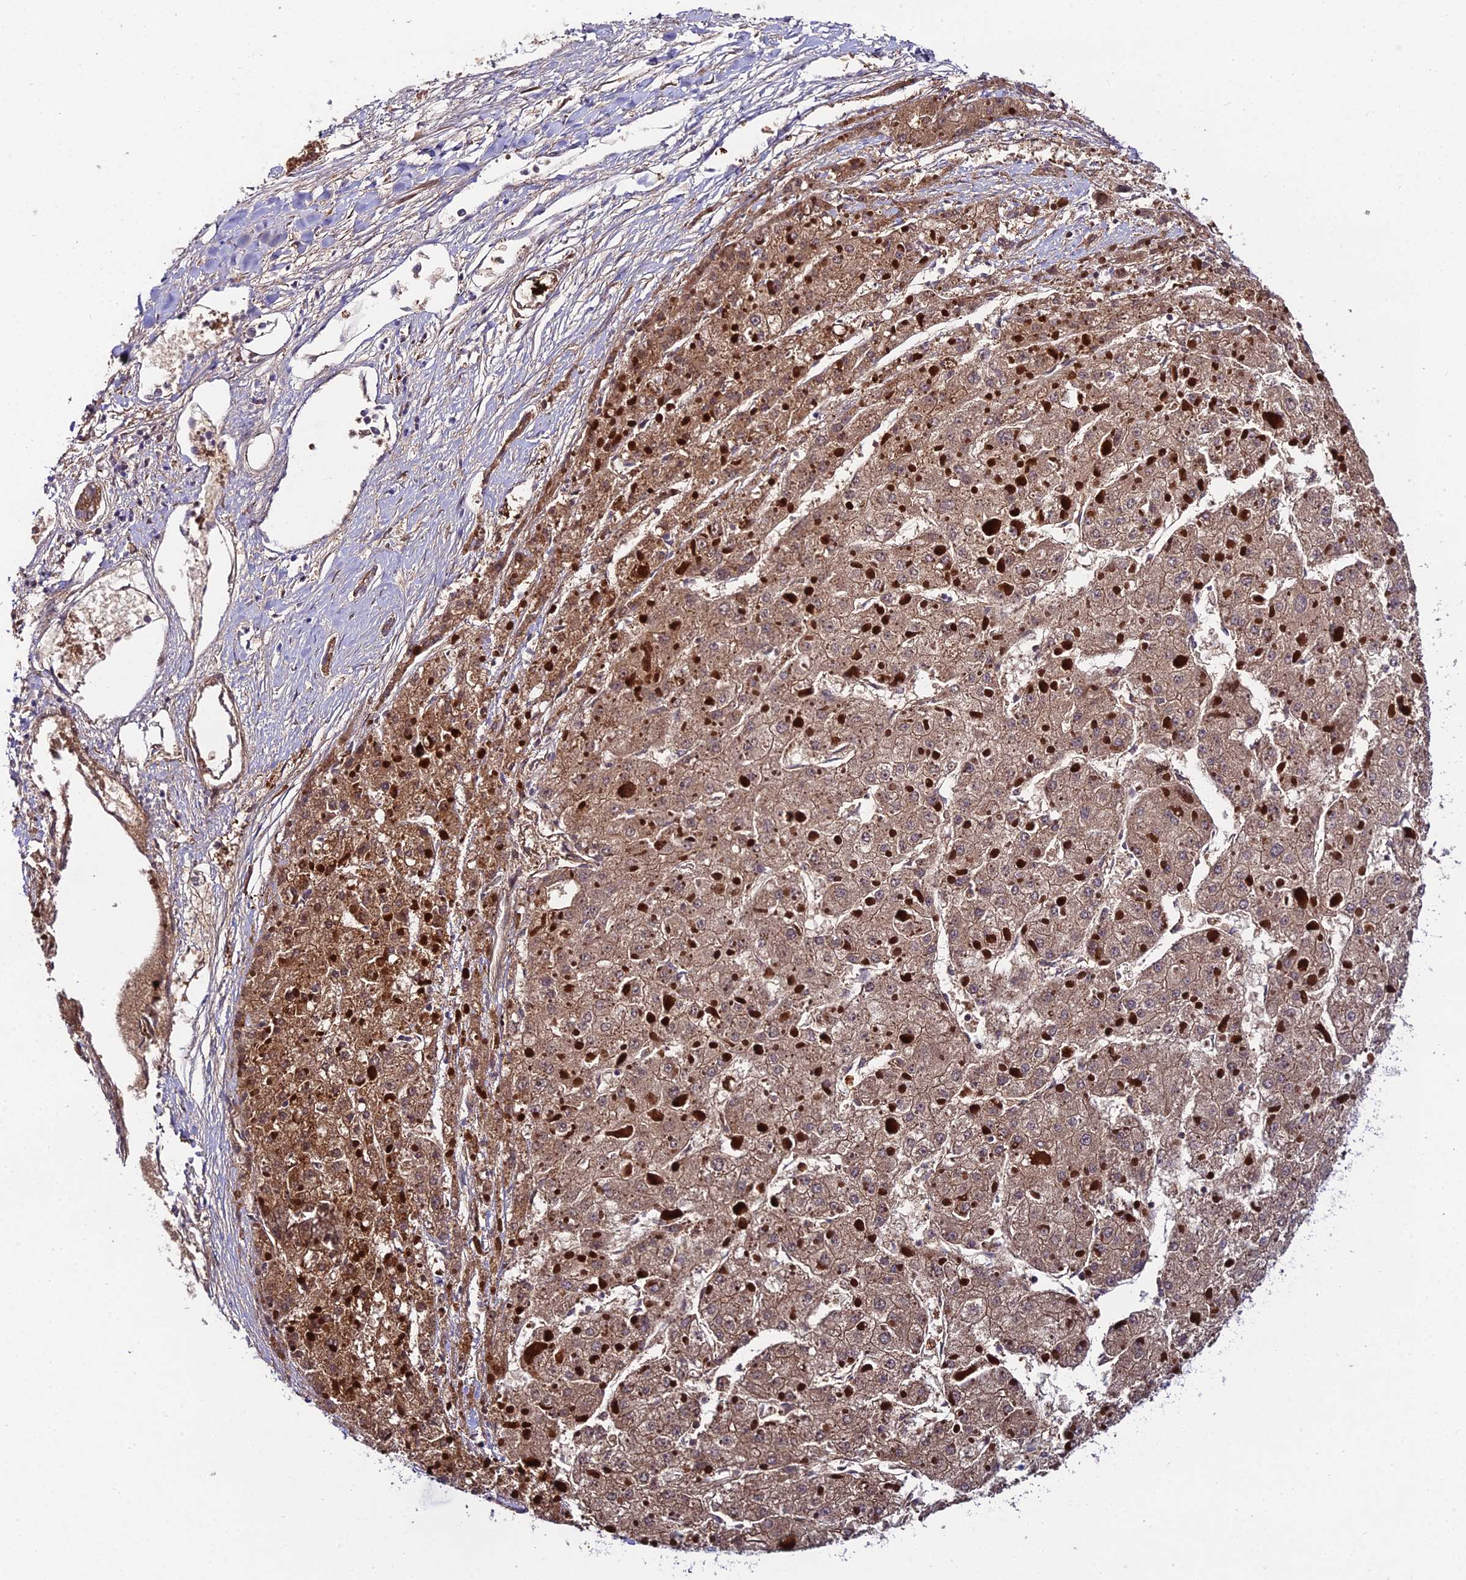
{"staining": {"intensity": "moderate", "quantity": ">75%", "location": "cytoplasmic/membranous"}, "tissue": "liver cancer", "cell_type": "Tumor cells", "image_type": "cancer", "snomed": [{"axis": "morphology", "description": "Carcinoma, Hepatocellular, NOS"}, {"axis": "topography", "description": "Liver"}], "caption": "Immunohistochemistry (DAB (3,3'-diaminobenzidine)) staining of liver cancer (hepatocellular carcinoma) reveals moderate cytoplasmic/membranous protein expression in approximately >75% of tumor cells.", "gene": "DDX19A", "patient": {"sex": "female", "age": 73}}